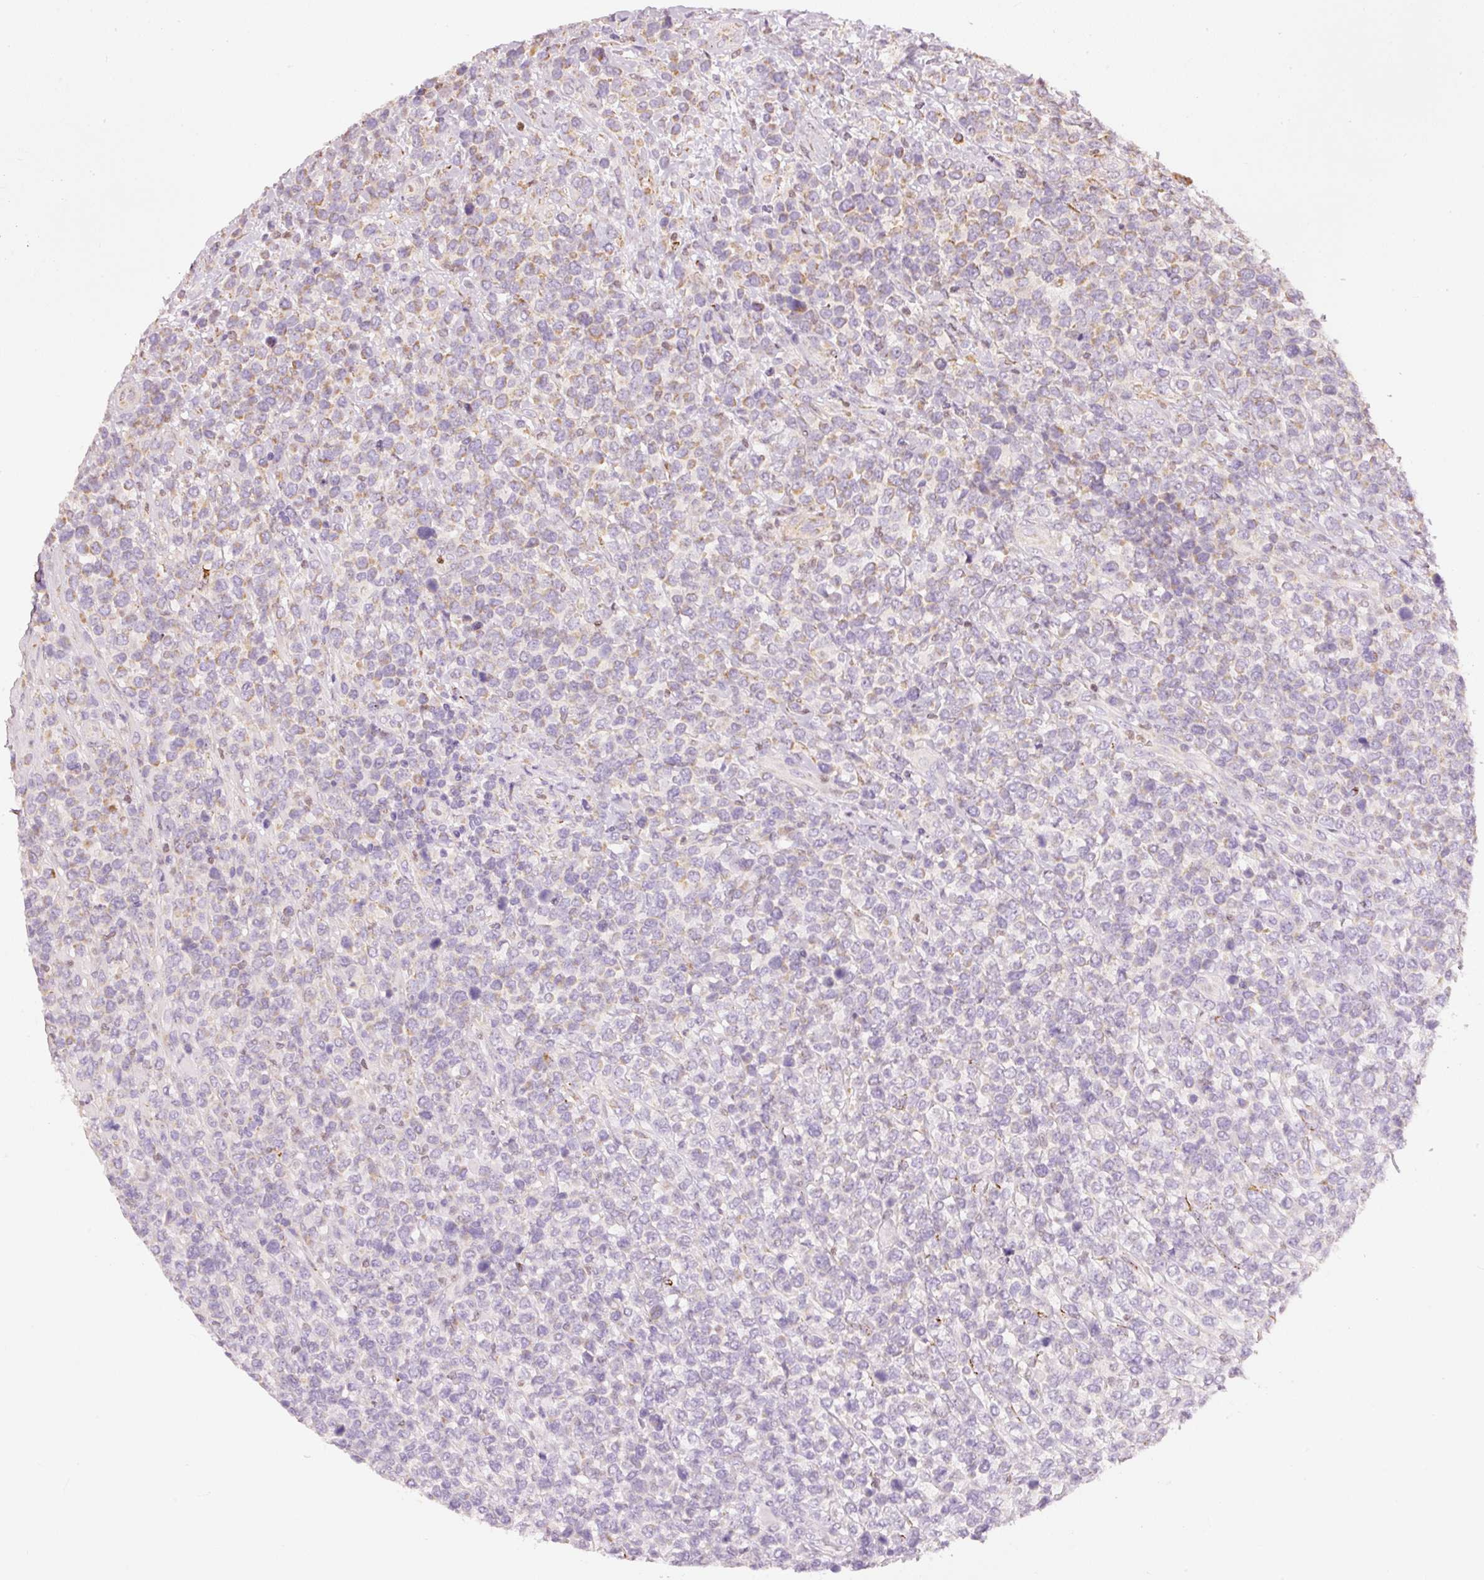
{"staining": {"intensity": "weak", "quantity": "25%-75%", "location": "cytoplasmic/membranous"}, "tissue": "lymphoma", "cell_type": "Tumor cells", "image_type": "cancer", "snomed": [{"axis": "morphology", "description": "Malignant lymphoma, non-Hodgkin's type, High grade"}, {"axis": "topography", "description": "Soft tissue"}], "caption": "Protein analysis of lymphoma tissue exhibits weak cytoplasmic/membranous positivity in about 25%-75% of tumor cells.", "gene": "MTHFD1L", "patient": {"sex": "female", "age": 56}}